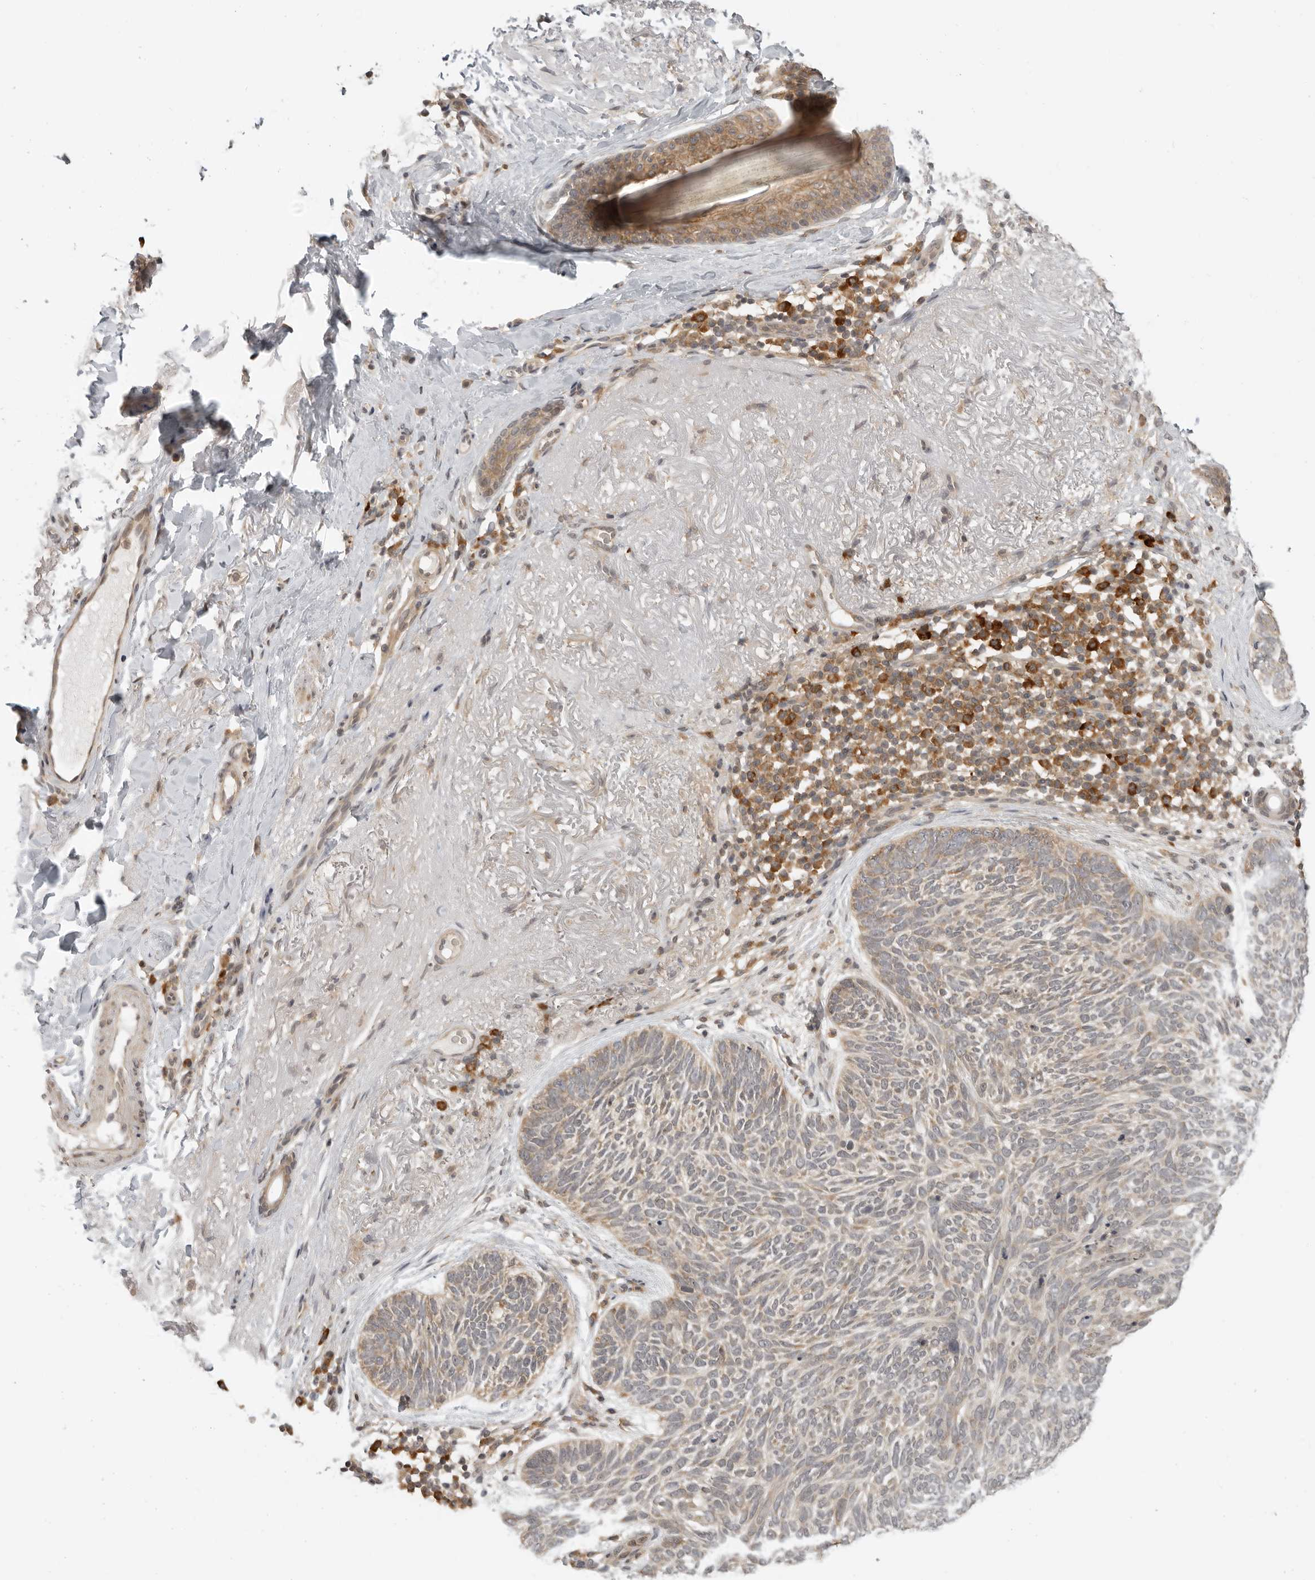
{"staining": {"intensity": "moderate", "quantity": ">75%", "location": "cytoplasmic/membranous"}, "tissue": "skin cancer", "cell_type": "Tumor cells", "image_type": "cancer", "snomed": [{"axis": "morphology", "description": "Basal cell carcinoma"}, {"axis": "topography", "description": "Skin"}], "caption": "Immunohistochemical staining of human skin basal cell carcinoma shows medium levels of moderate cytoplasmic/membranous positivity in about >75% of tumor cells. Nuclei are stained in blue.", "gene": "PRRC2A", "patient": {"sex": "female", "age": 85}}